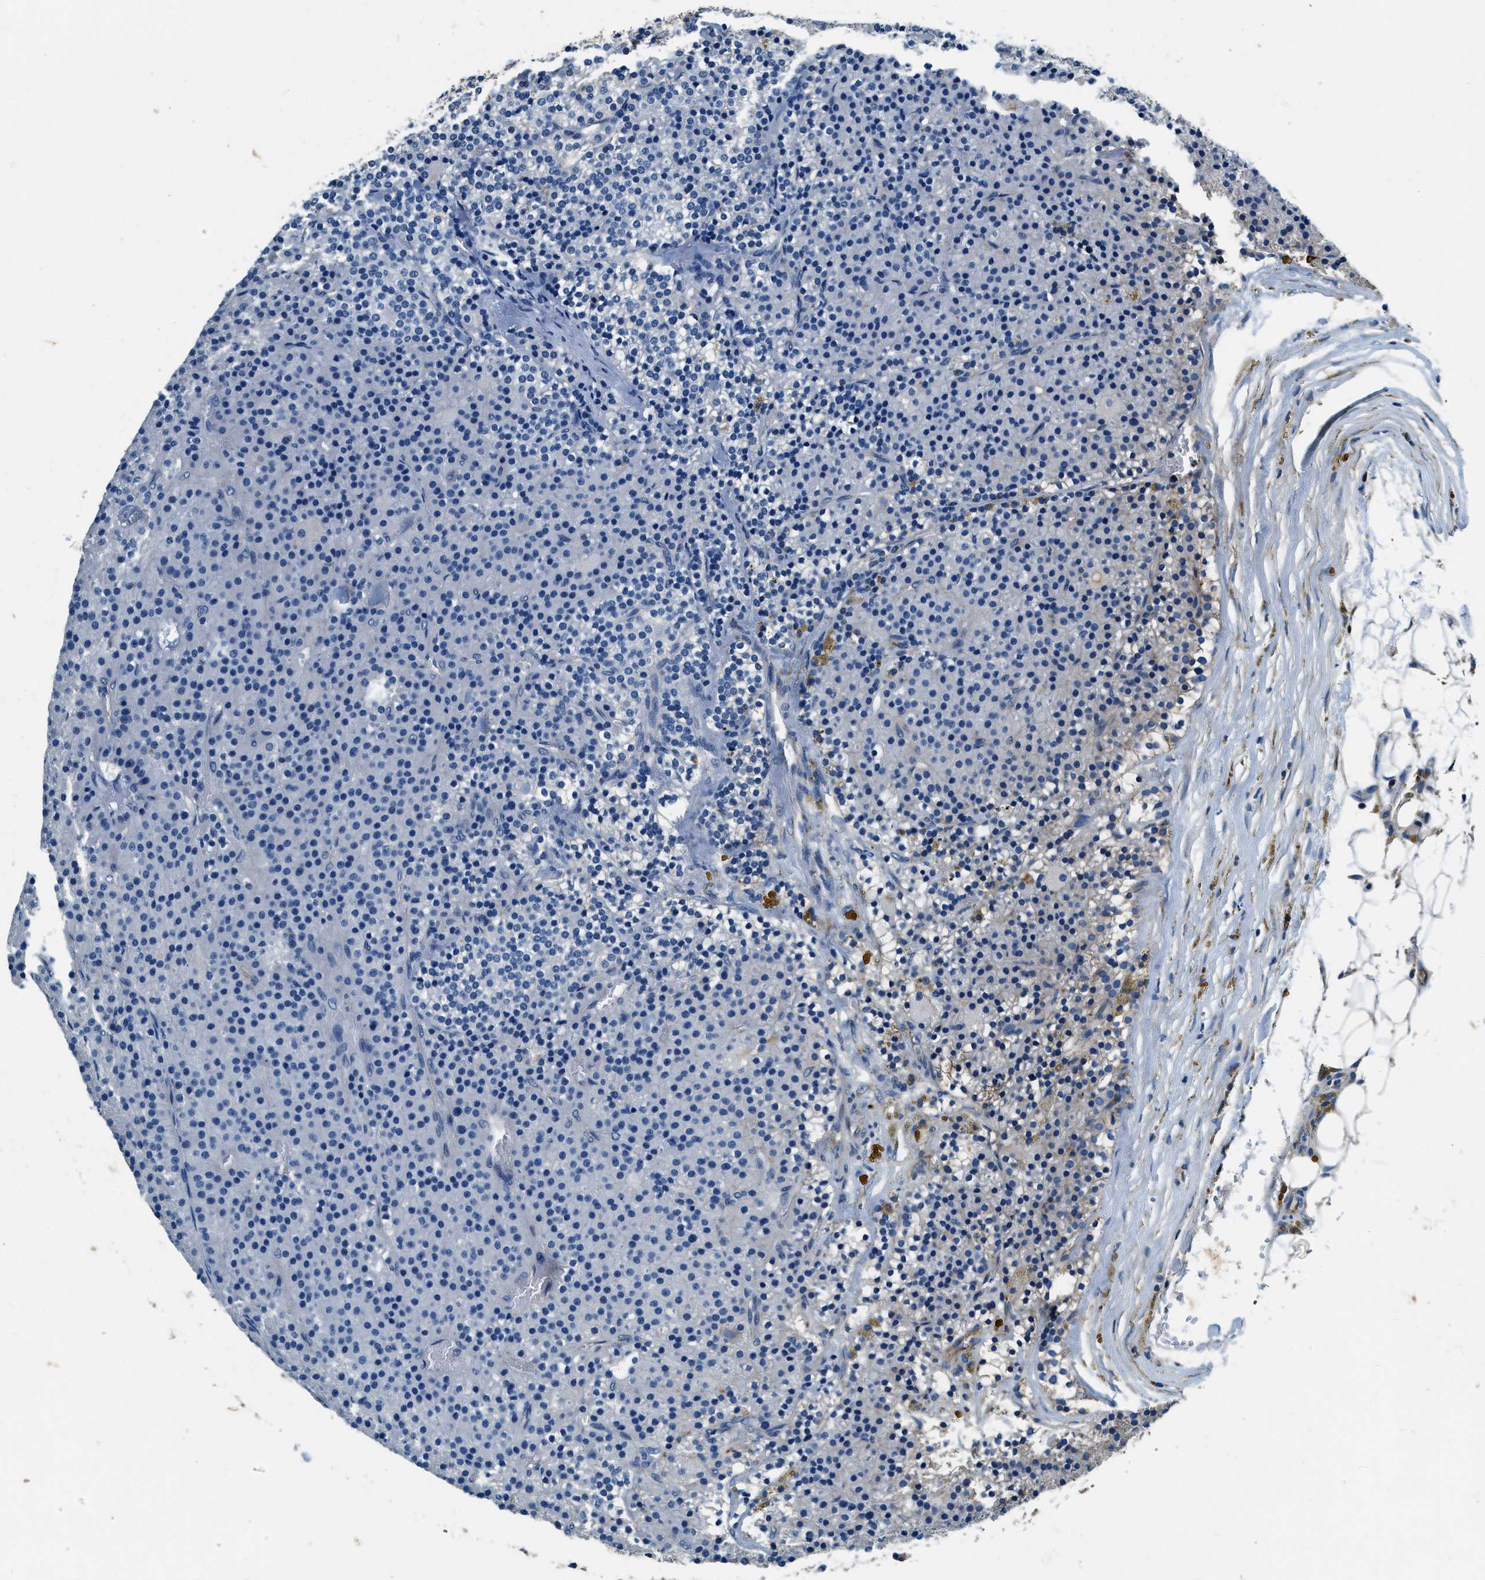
{"staining": {"intensity": "weak", "quantity": "<25%", "location": "cytoplasmic/membranous"}, "tissue": "parathyroid gland", "cell_type": "Glandular cells", "image_type": "normal", "snomed": [{"axis": "morphology", "description": "Normal tissue, NOS"}, {"axis": "morphology", "description": "Adenoma, NOS"}, {"axis": "topography", "description": "Parathyroid gland"}], "caption": "IHC micrograph of unremarkable parathyroid gland stained for a protein (brown), which shows no positivity in glandular cells.", "gene": "TMEM186", "patient": {"sex": "male", "age": 75}}